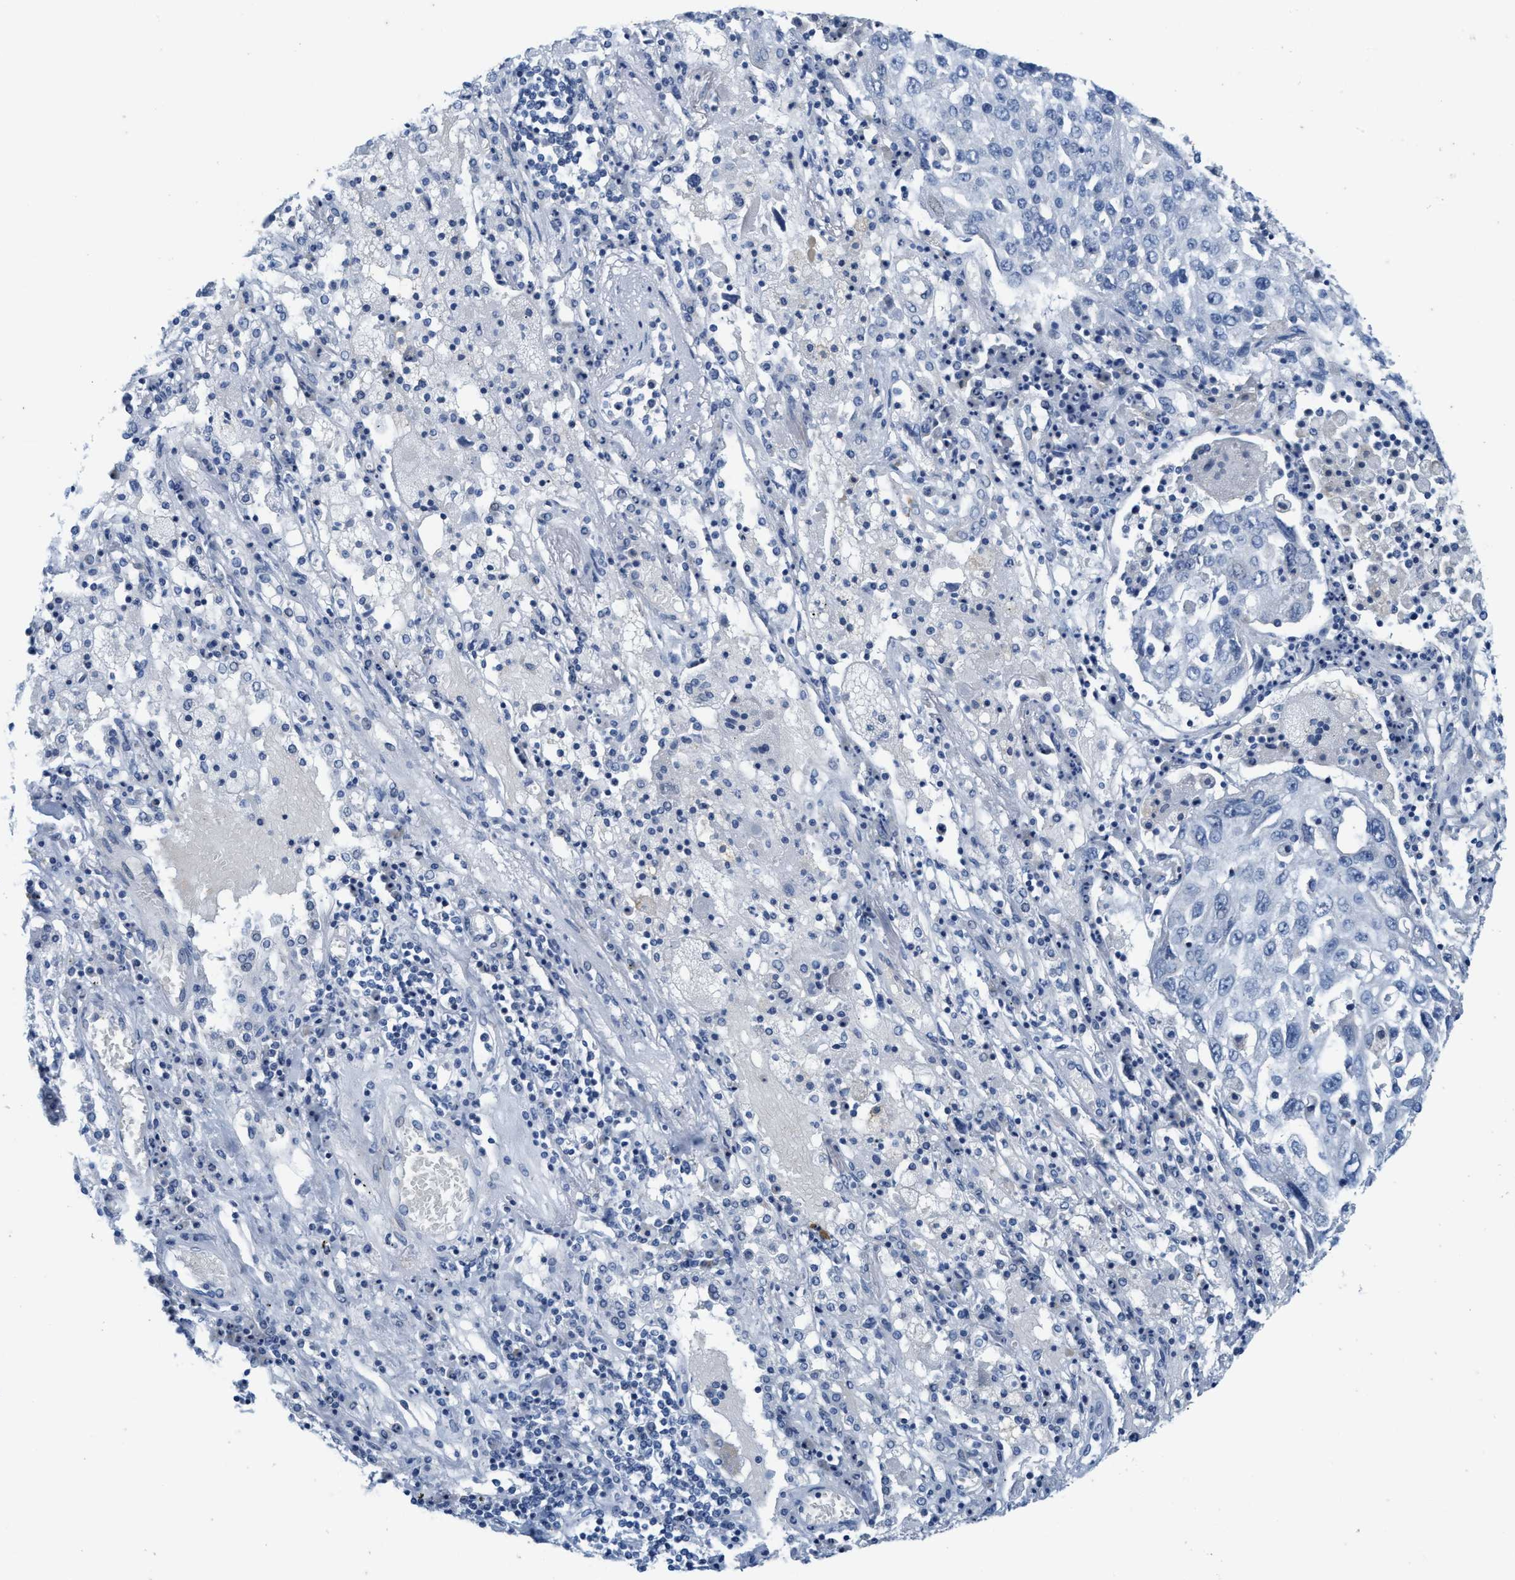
{"staining": {"intensity": "negative", "quantity": "none", "location": "none"}, "tissue": "lung cancer", "cell_type": "Tumor cells", "image_type": "cancer", "snomed": [{"axis": "morphology", "description": "Squamous cell carcinoma, NOS"}, {"axis": "topography", "description": "Lung"}], "caption": "Lung squamous cell carcinoma was stained to show a protein in brown. There is no significant positivity in tumor cells.", "gene": "ABCB11", "patient": {"sex": "male", "age": 65}}